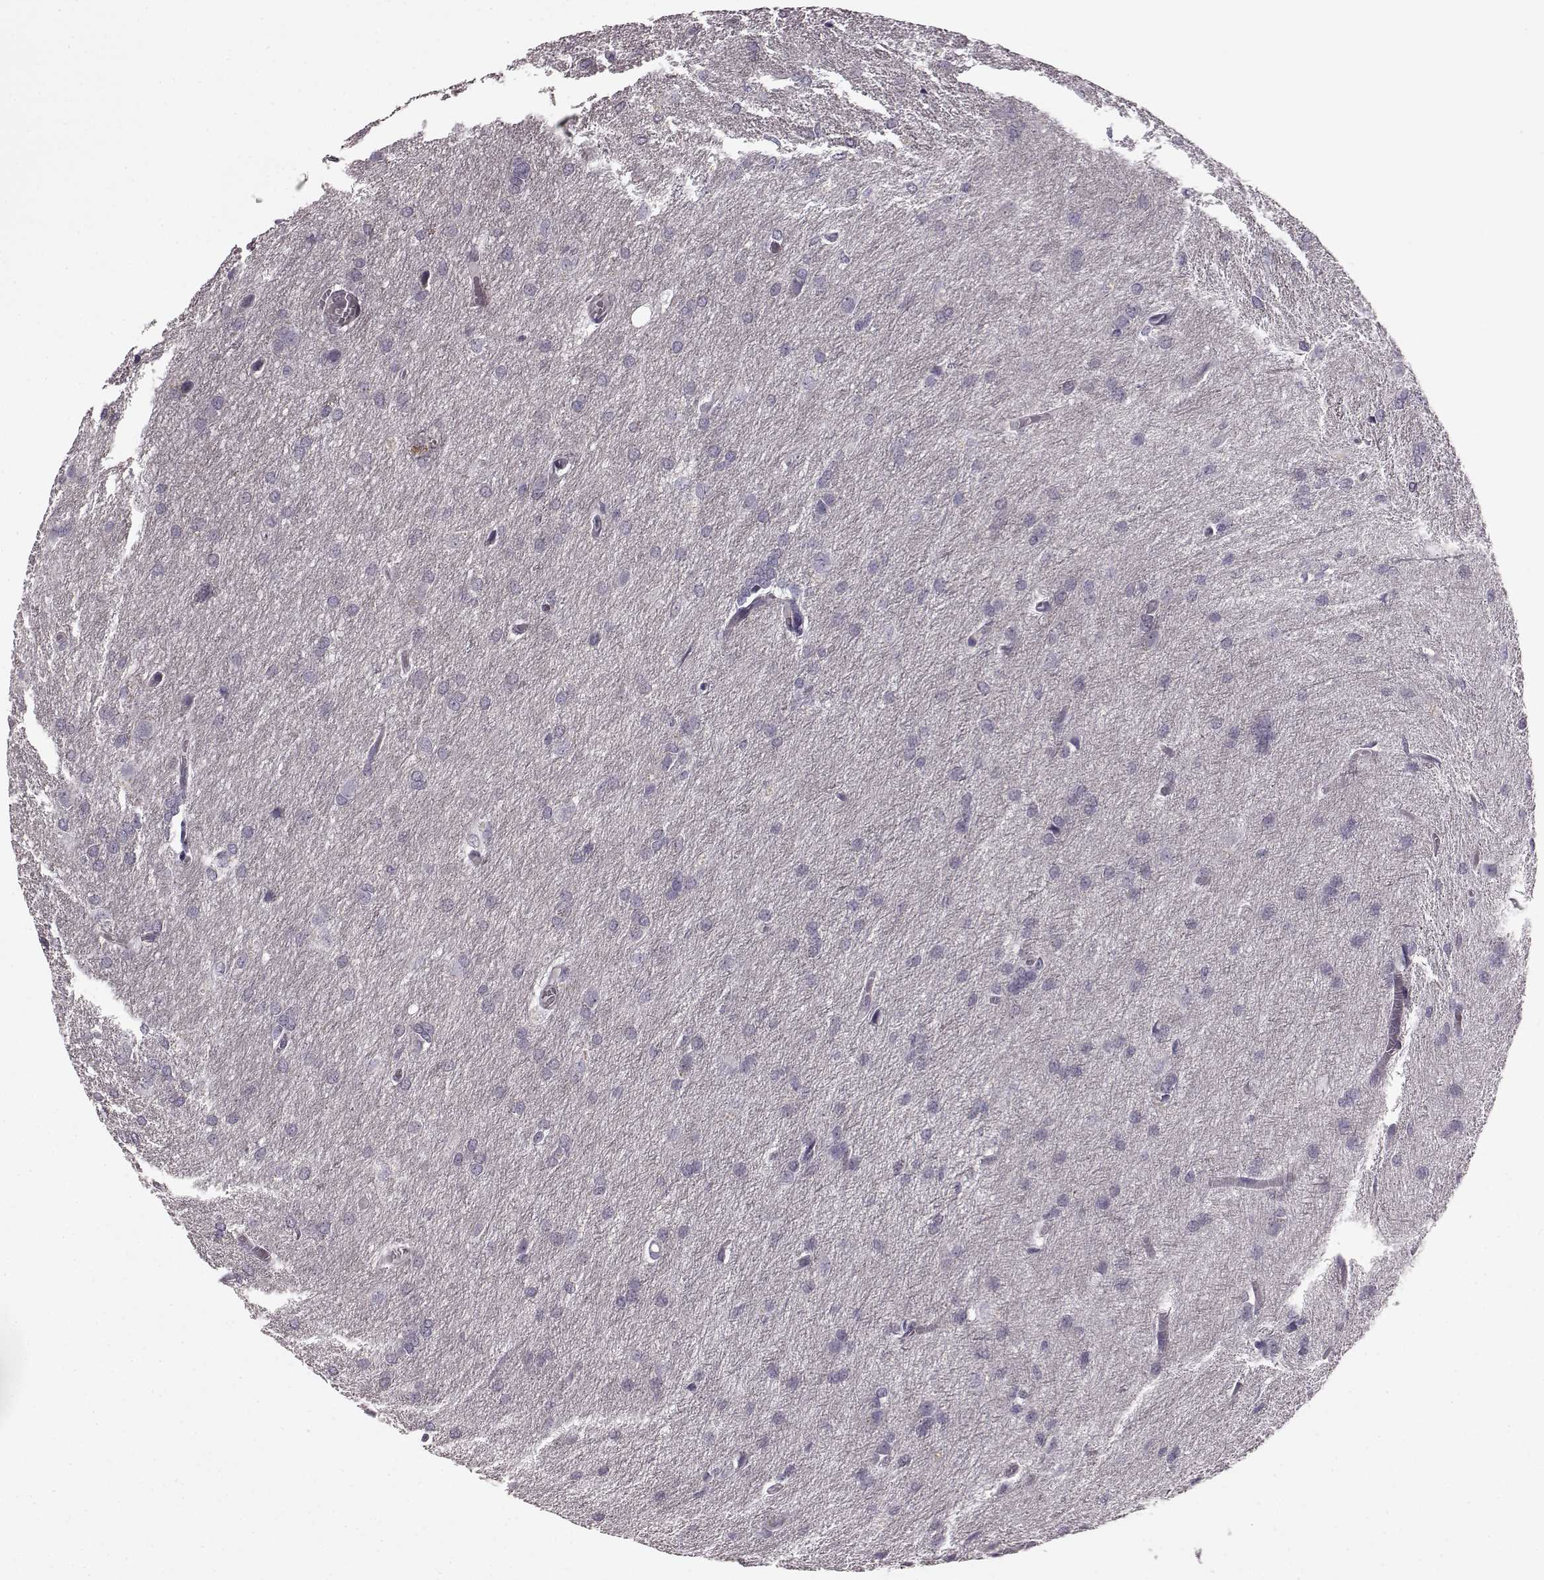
{"staining": {"intensity": "negative", "quantity": "none", "location": "none"}, "tissue": "glioma", "cell_type": "Tumor cells", "image_type": "cancer", "snomed": [{"axis": "morphology", "description": "Glioma, malignant, High grade"}, {"axis": "topography", "description": "Brain"}], "caption": "Immunohistochemistry (IHC) of human malignant glioma (high-grade) displays no staining in tumor cells.", "gene": "GRK1", "patient": {"sex": "male", "age": 68}}